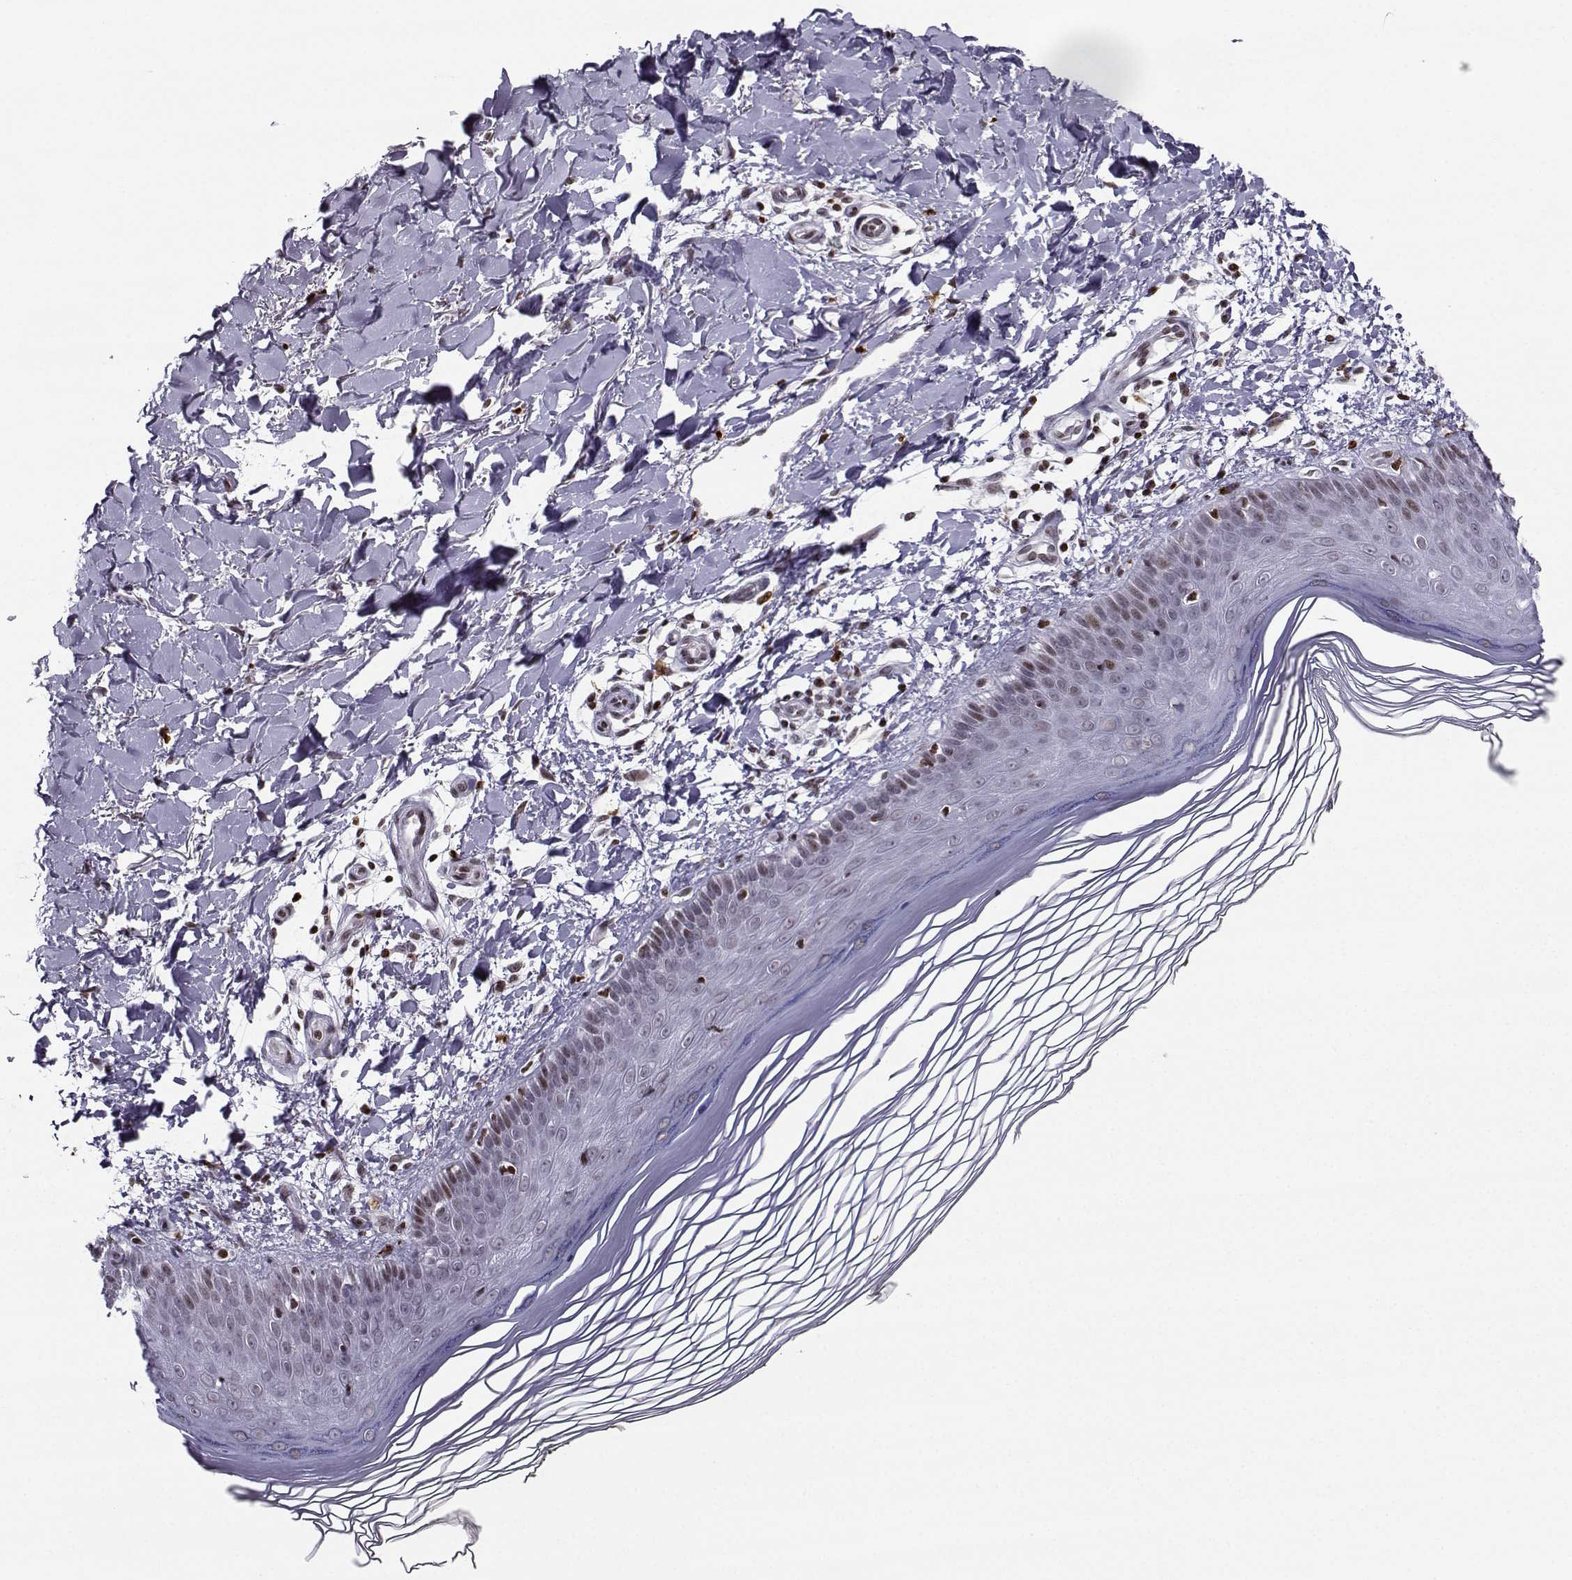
{"staining": {"intensity": "negative", "quantity": "none", "location": "none"}, "tissue": "skin", "cell_type": "Fibroblasts", "image_type": "normal", "snomed": [{"axis": "morphology", "description": "Normal tissue, NOS"}, {"axis": "topography", "description": "Skin"}], "caption": "The image displays no staining of fibroblasts in benign skin. The staining was performed using DAB to visualize the protein expression in brown, while the nuclei were stained in blue with hematoxylin (Magnification: 20x).", "gene": "ZNF19", "patient": {"sex": "female", "age": 62}}